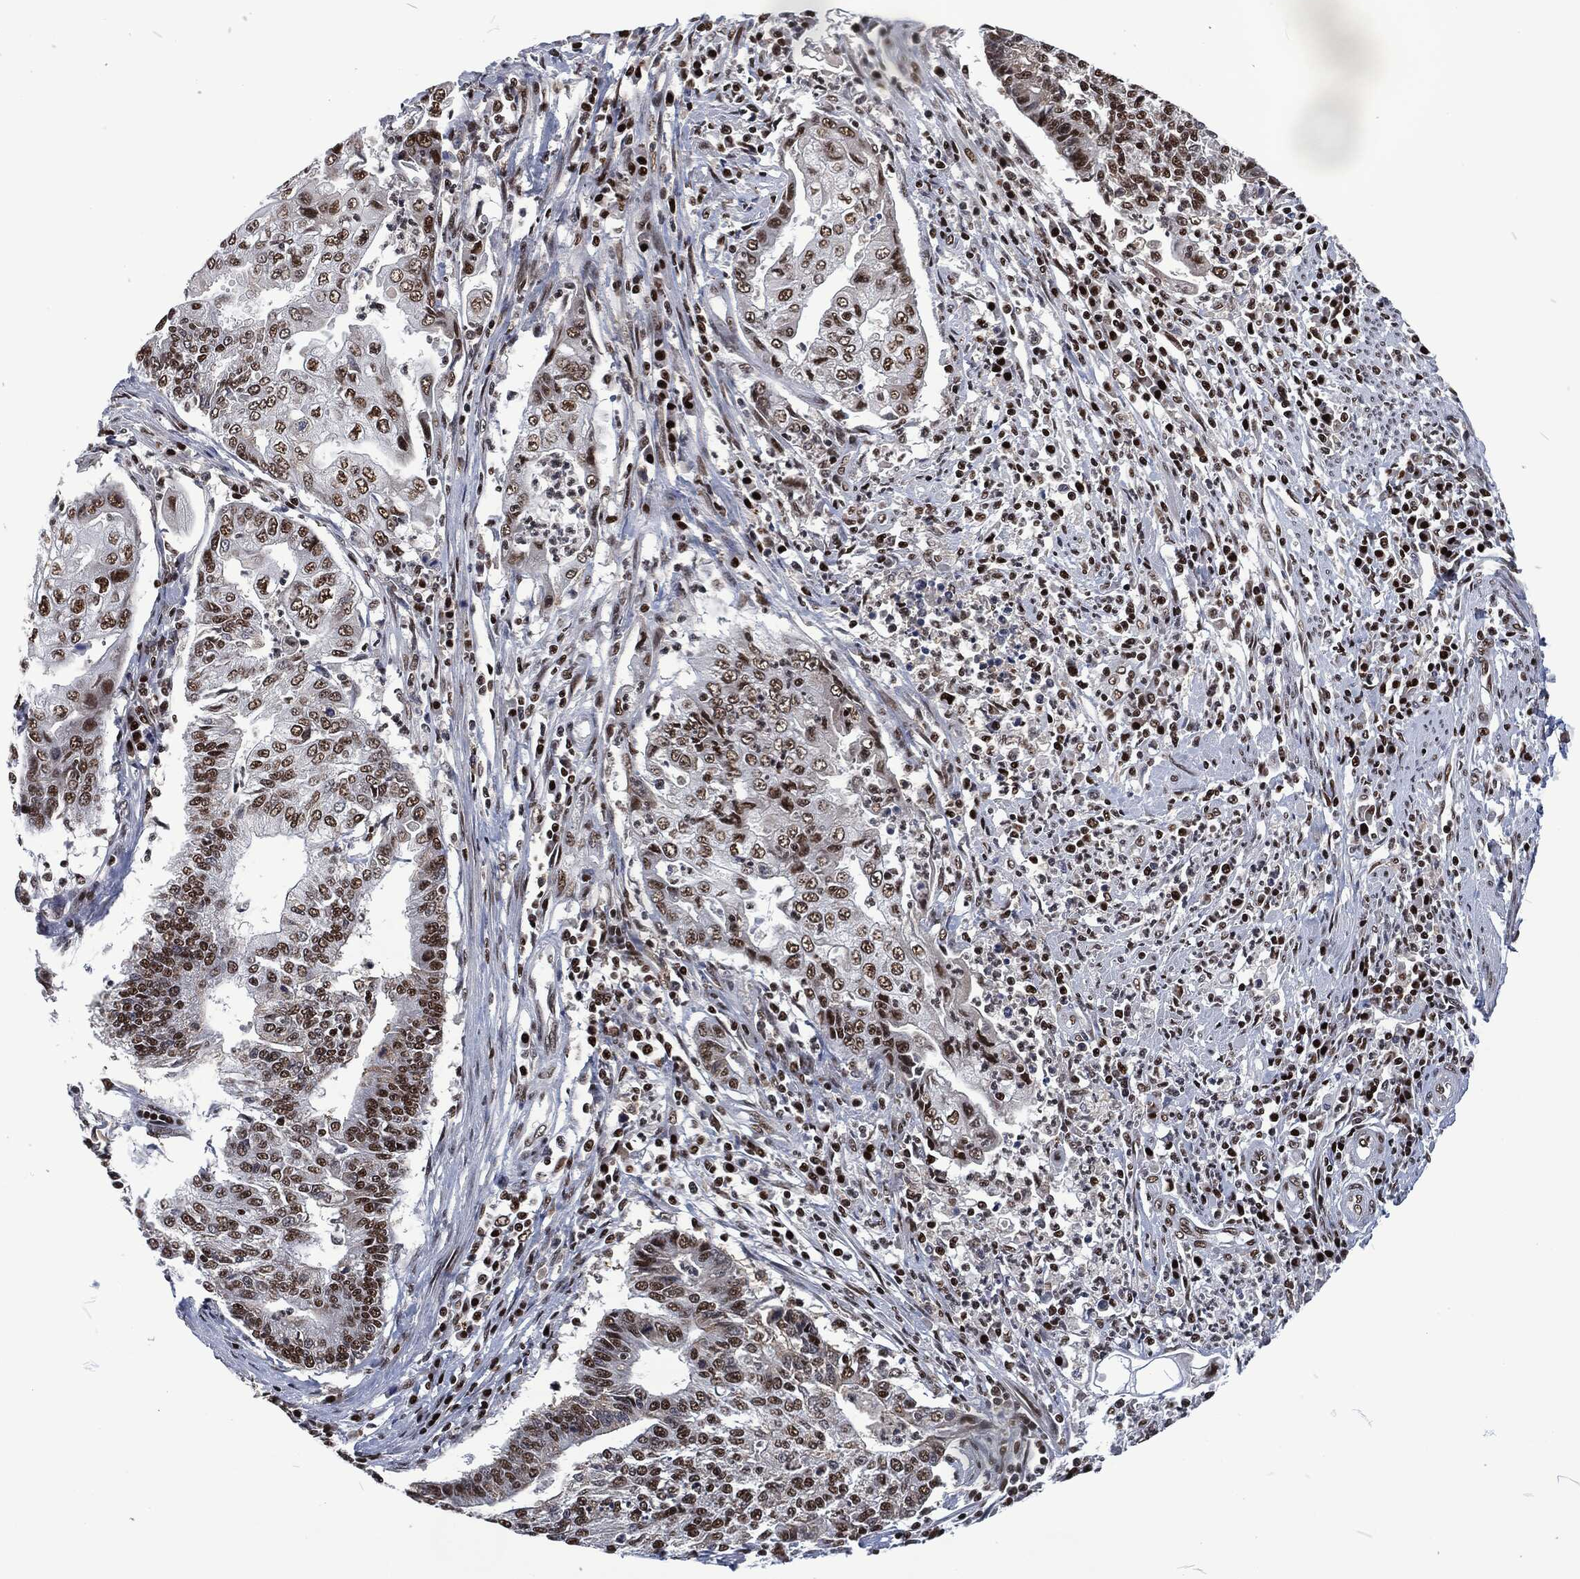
{"staining": {"intensity": "strong", "quantity": "25%-75%", "location": "nuclear"}, "tissue": "endometrial cancer", "cell_type": "Tumor cells", "image_type": "cancer", "snomed": [{"axis": "morphology", "description": "Adenocarcinoma, NOS"}, {"axis": "topography", "description": "Uterus"}, {"axis": "topography", "description": "Endometrium"}], "caption": "IHC histopathology image of neoplastic tissue: human adenocarcinoma (endometrial) stained using IHC shows high levels of strong protein expression localized specifically in the nuclear of tumor cells, appearing as a nuclear brown color.", "gene": "DCPS", "patient": {"sex": "female", "age": 54}}